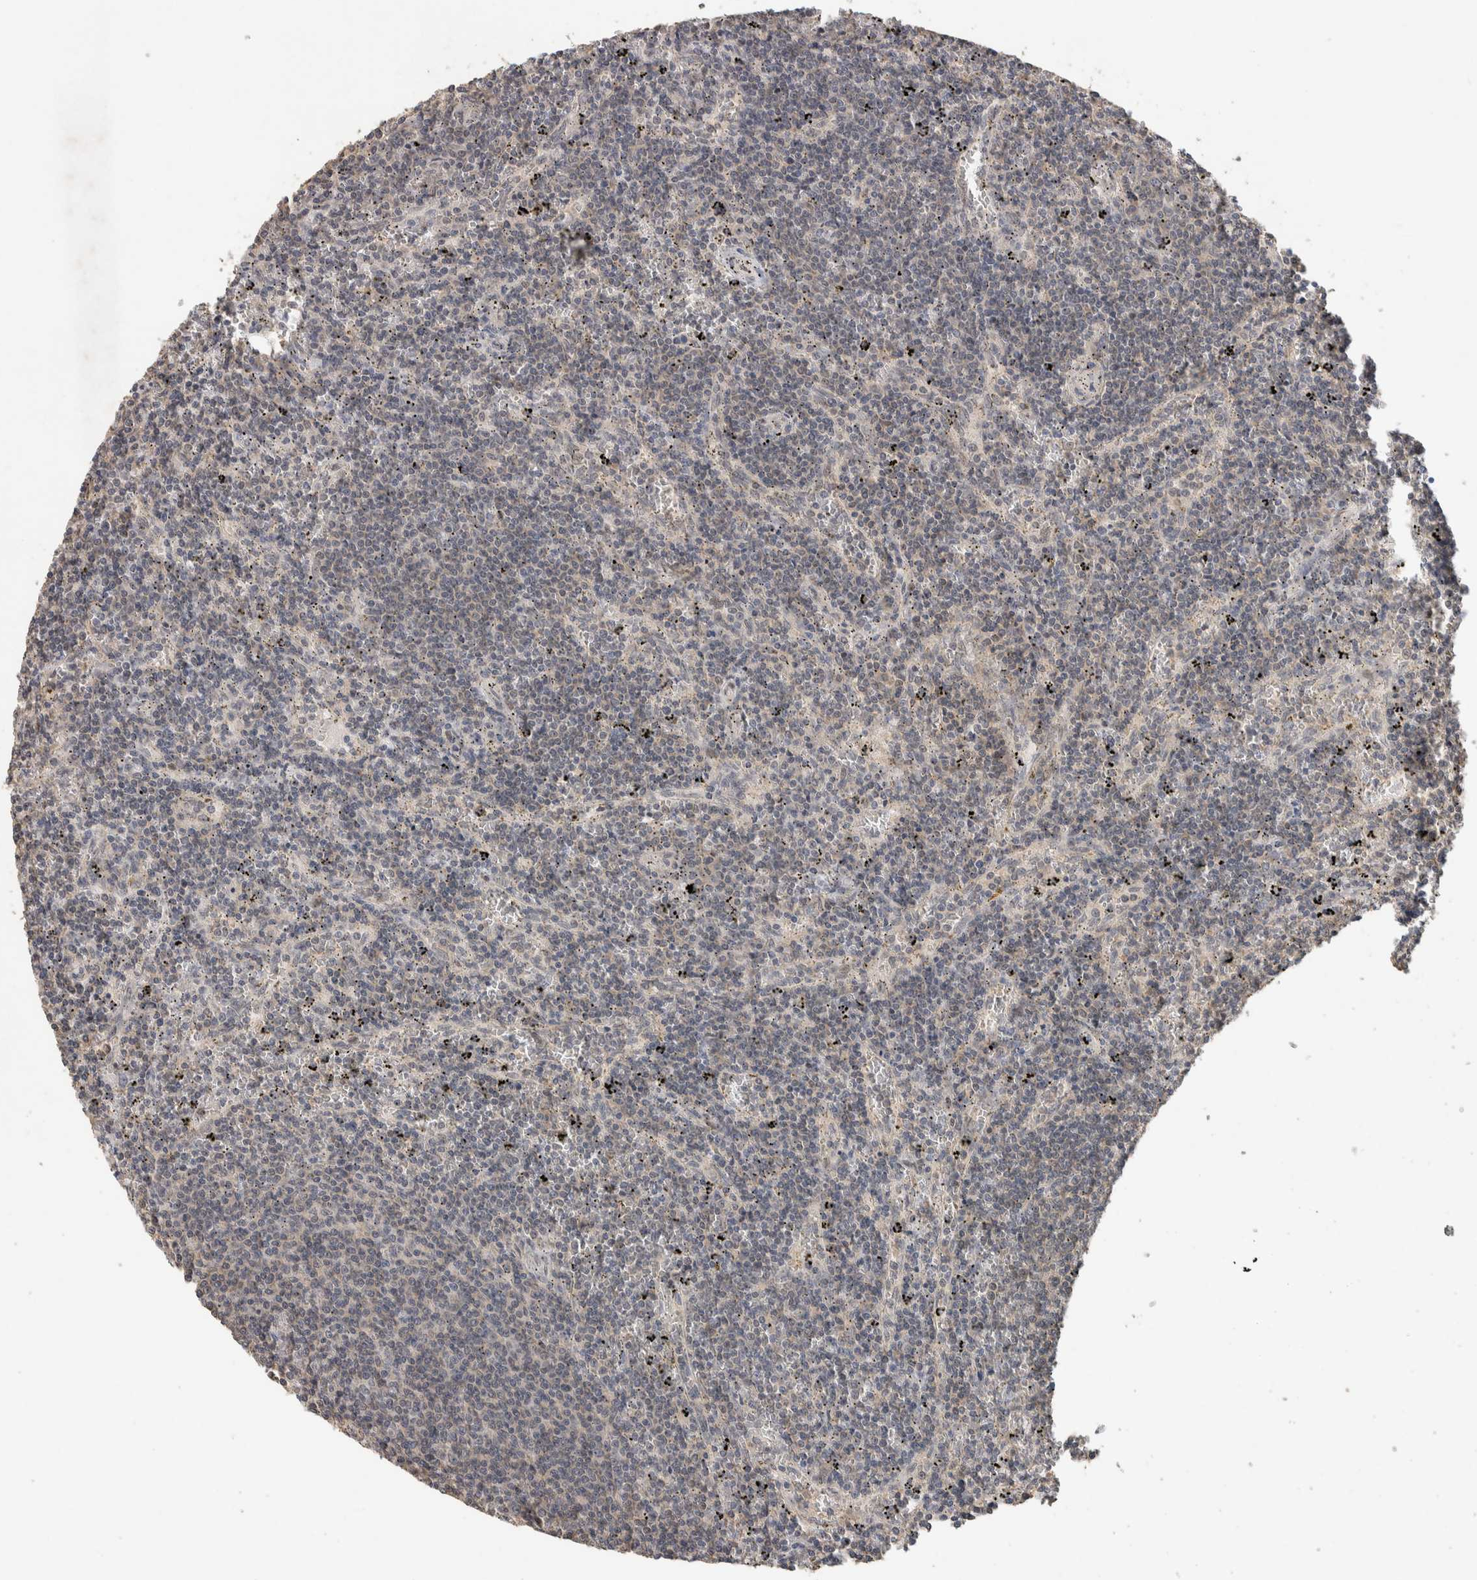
{"staining": {"intensity": "negative", "quantity": "none", "location": "none"}, "tissue": "lymphoma", "cell_type": "Tumor cells", "image_type": "cancer", "snomed": [{"axis": "morphology", "description": "Malignant lymphoma, non-Hodgkin's type, Low grade"}, {"axis": "topography", "description": "Spleen"}], "caption": "The immunohistochemistry image has no significant expression in tumor cells of malignant lymphoma, non-Hodgkin's type (low-grade) tissue.", "gene": "CYSRT1", "patient": {"sex": "female", "age": 50}}